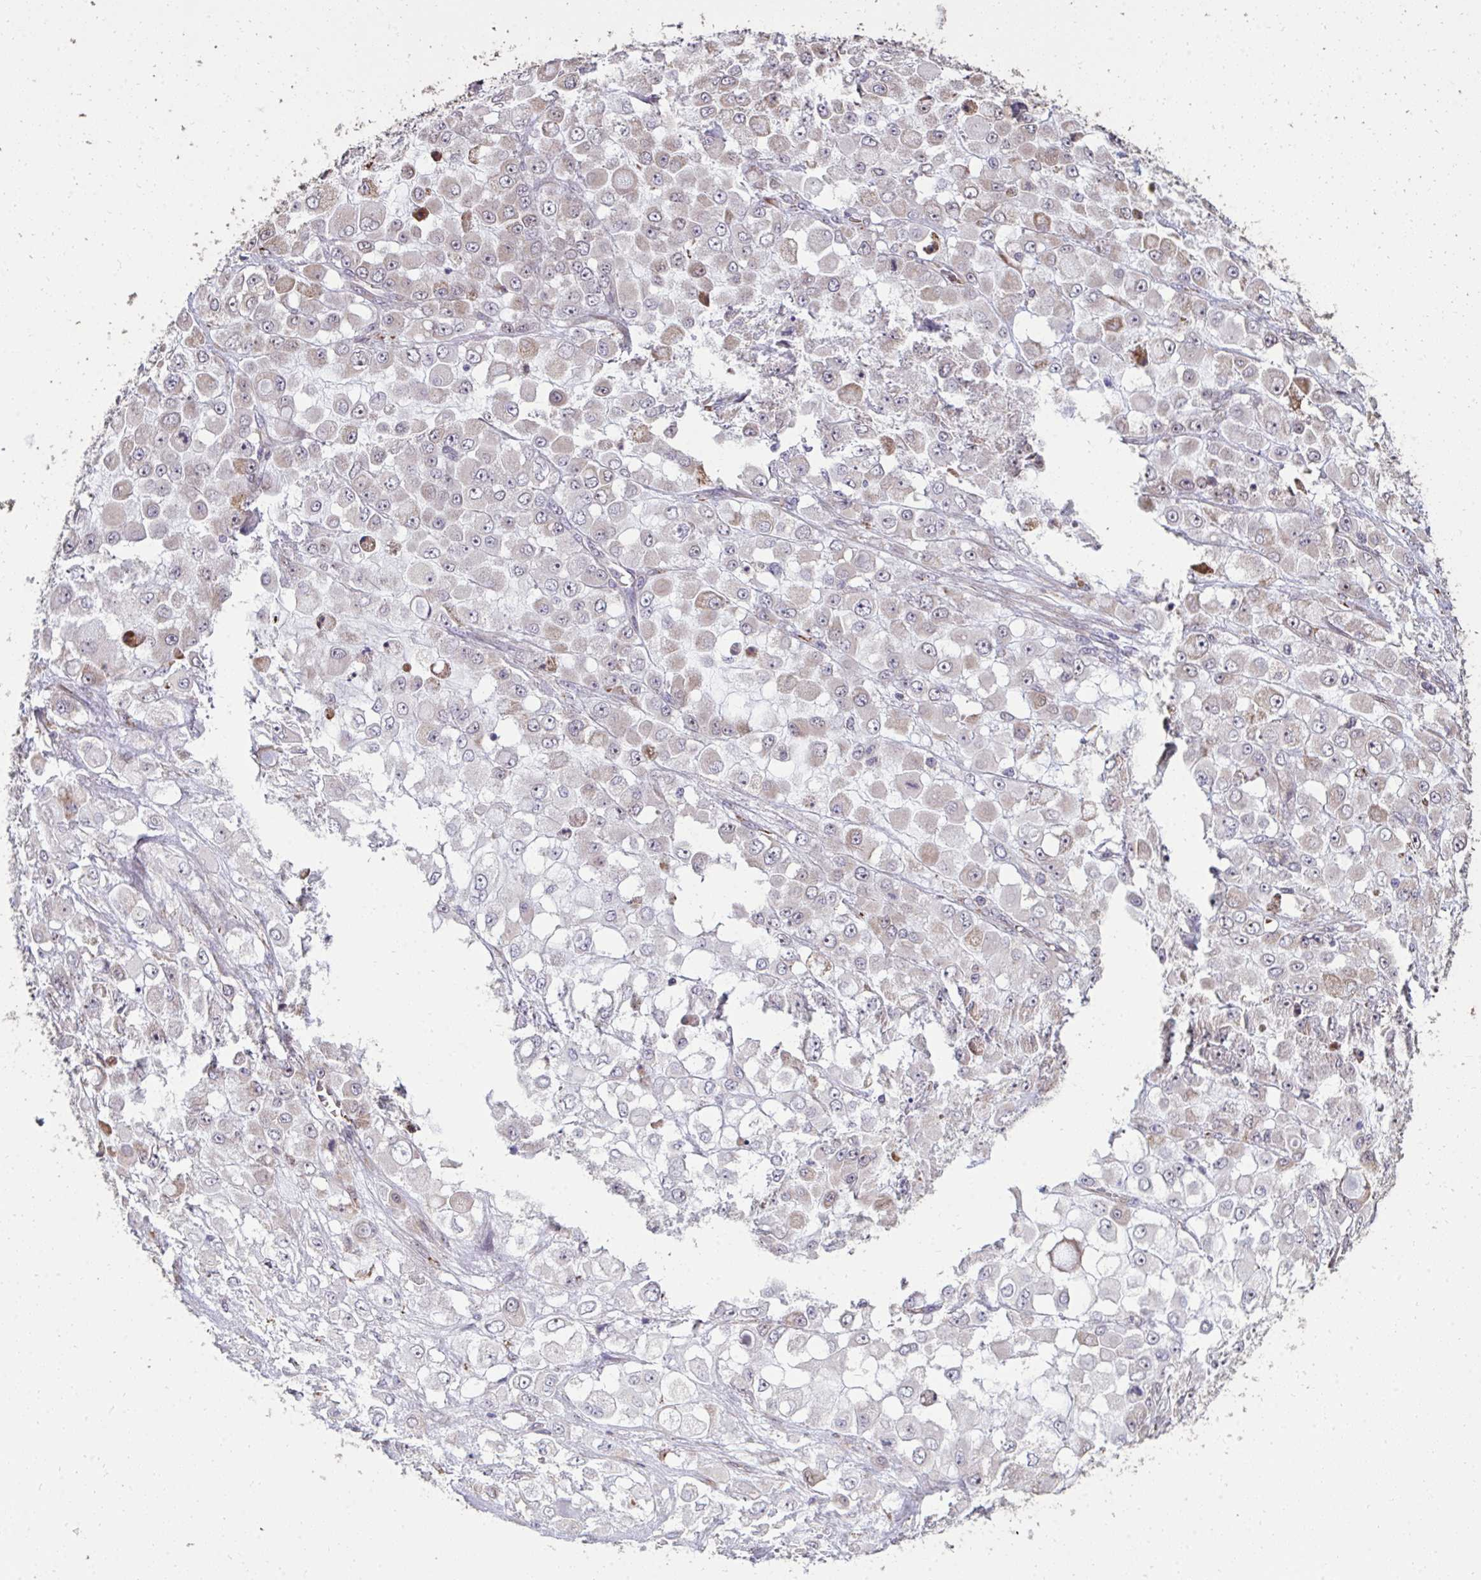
{"staining": {"intensity": "moderate", "quantity": "<25%", "location": "cytoplasmic/membranous"}, "tissue": "stomach cancer", "cell_type": "Tumor cells", "image_type": "cancer", "snomed": [{"axis": "morphology", "description": "Adenocarcinoma, NOS"}, {"axis": "topography", "description": "Stomach"}], "caption": "Stomach cancer stained with a protein marker demonstrates moderate staining in tumor cells.", "gene": "FIBCD1", "patient": {"sex": "female", "age": 76}}